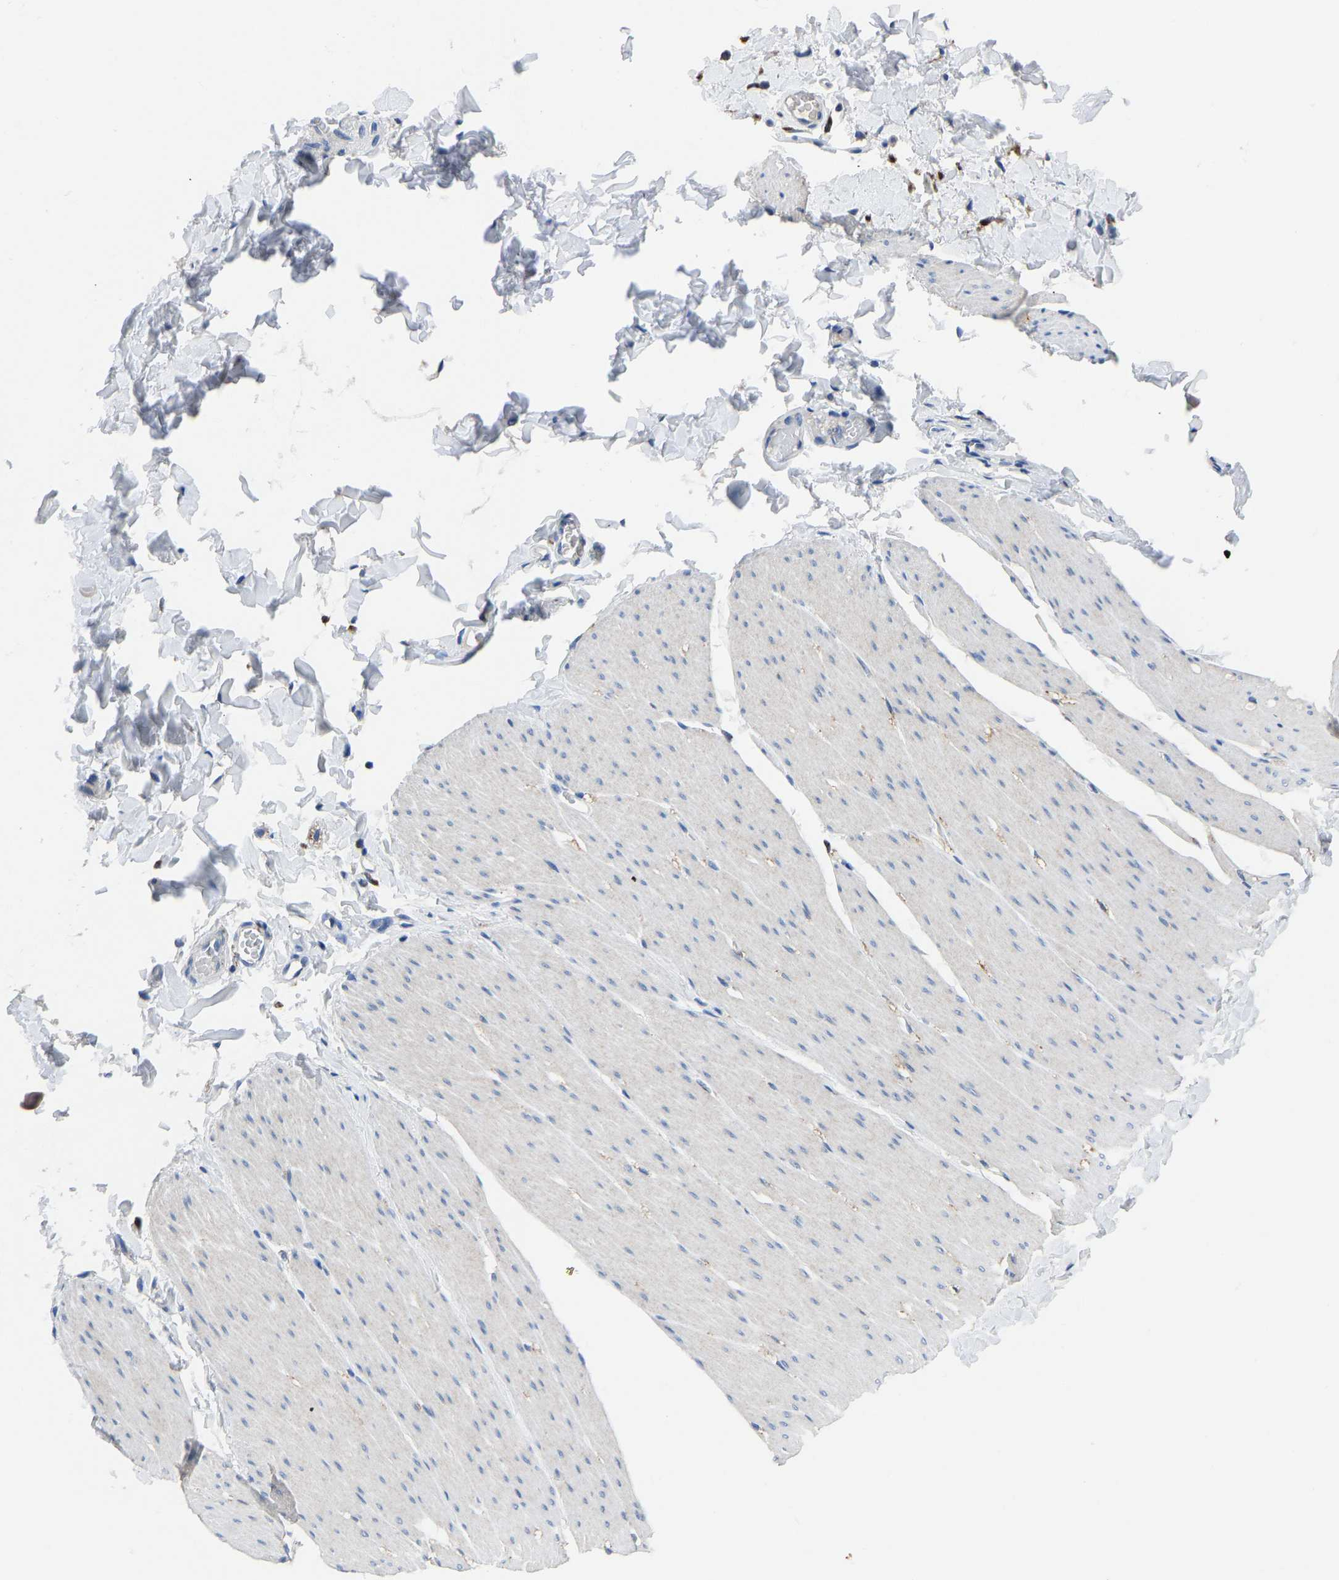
{"staining": {"intensity": "negative", "quantity": "none", "location": "none"}, "tissue": "smooth muscle", "cell_type": "Smooth muscle cells", "image_type": "normal", "snomed": [{"axis": "morphology", "description": "Normal tissue, NOS"}, {"axis": "topography", "description": "Smooth muscle"}, {"axis": "topography", "description": "Colon"}], "caption": "An immunohistochemistry (IHC) histopathology image of benign smooth muscle is shown. There is no staining in smooth muscle cells of smooth muscle.", "gene": "ATP6V1E1", "patient": {"sex": "male", "age": 67}}